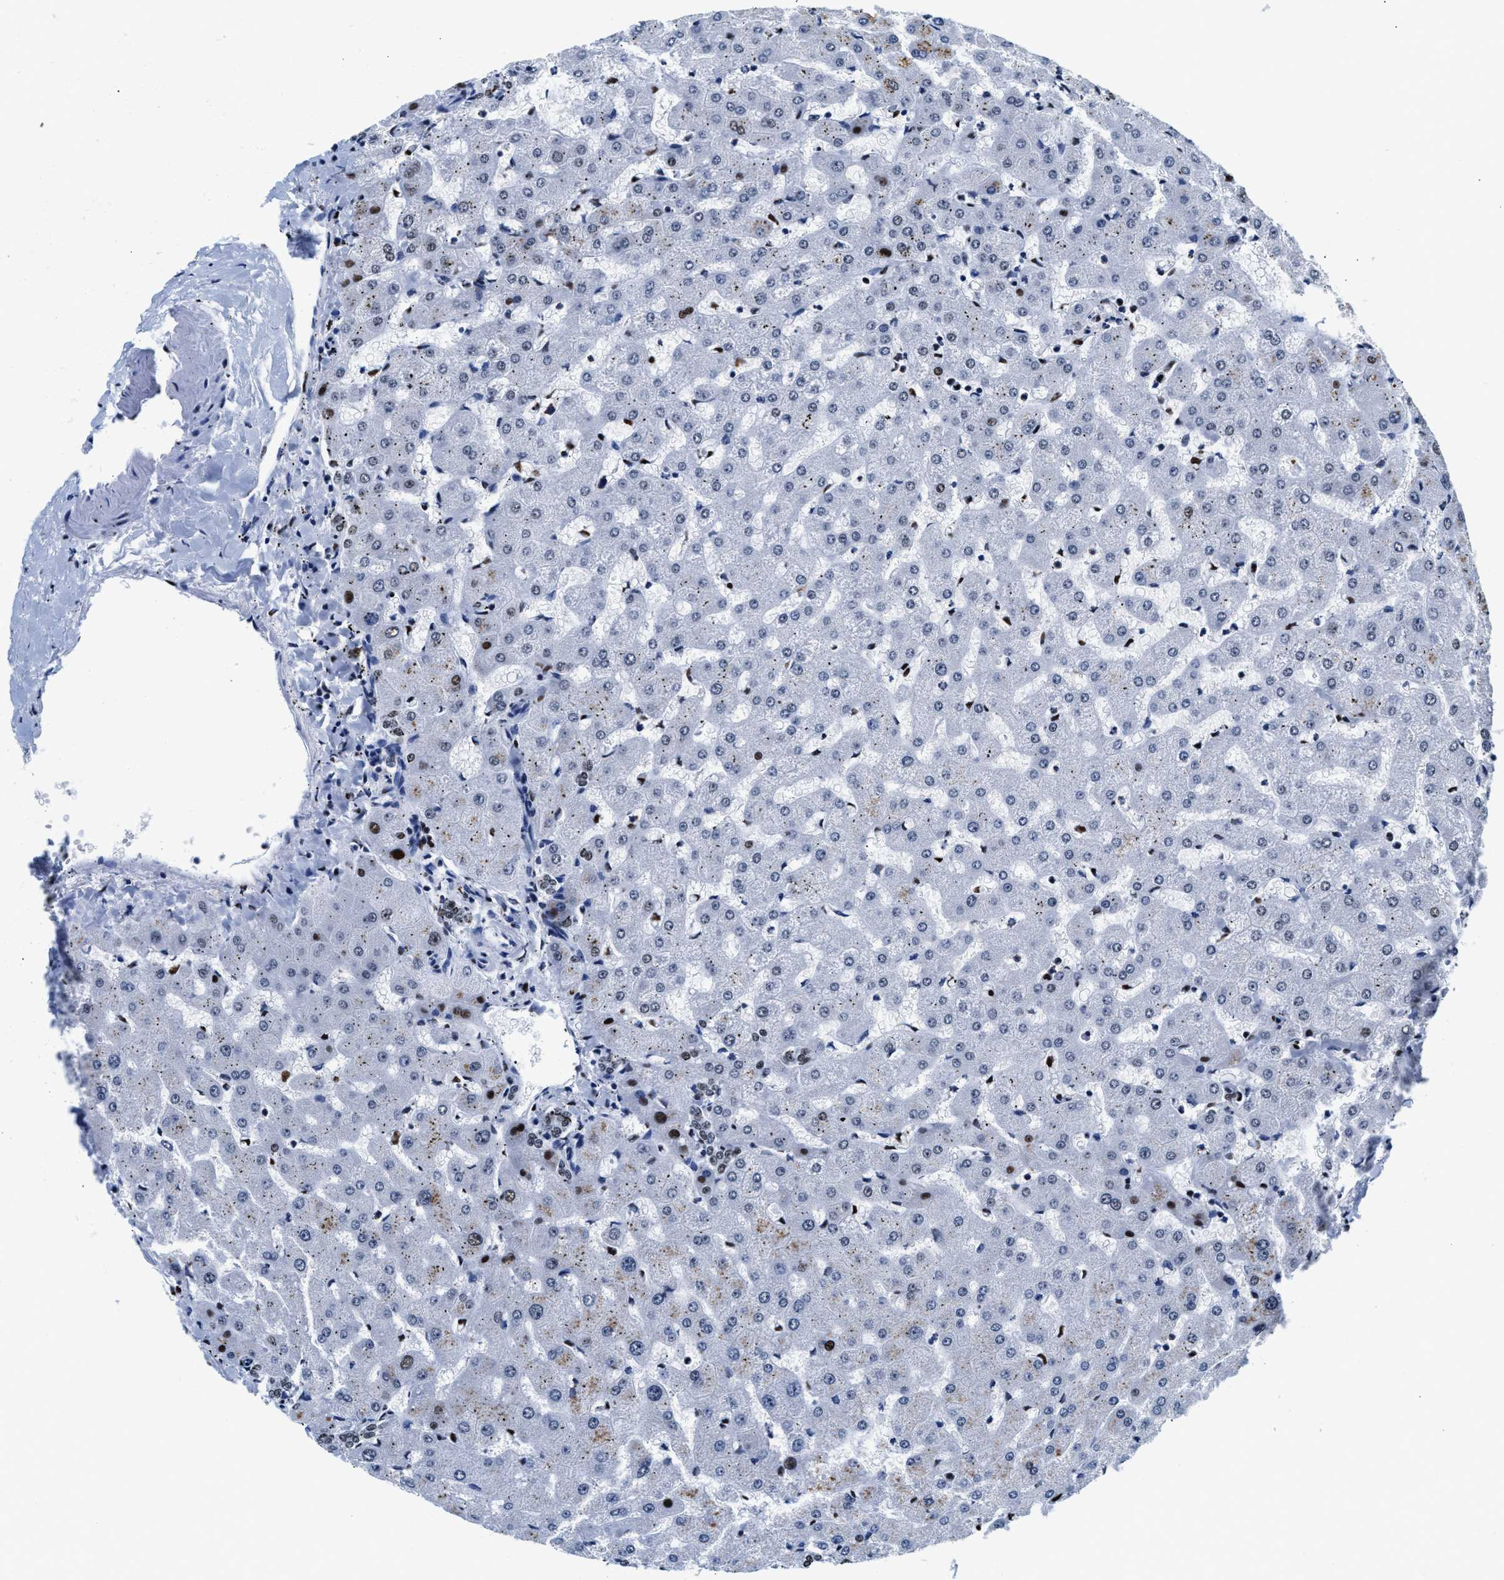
{"staining": {"intensity": "weak", "quantity": "25%-75%", "location": "nuclear"}, "tissue": "liver", "cell_type": "Cholangiocytes", "image_type": "normal", "snomed": [{"axis": "morphology", "description": "Normal tissue, NOS"}, {"axis": "topography", "description": "Liver"}], "caption": "Protein expression by immunohistochemistry (IHC) shows weak nuclear expression in approximately 25%-75% of cholangiocytes in unremarkable liver.", "gene": "RAD50", "patient": {"sex": "female", "age": 63}}